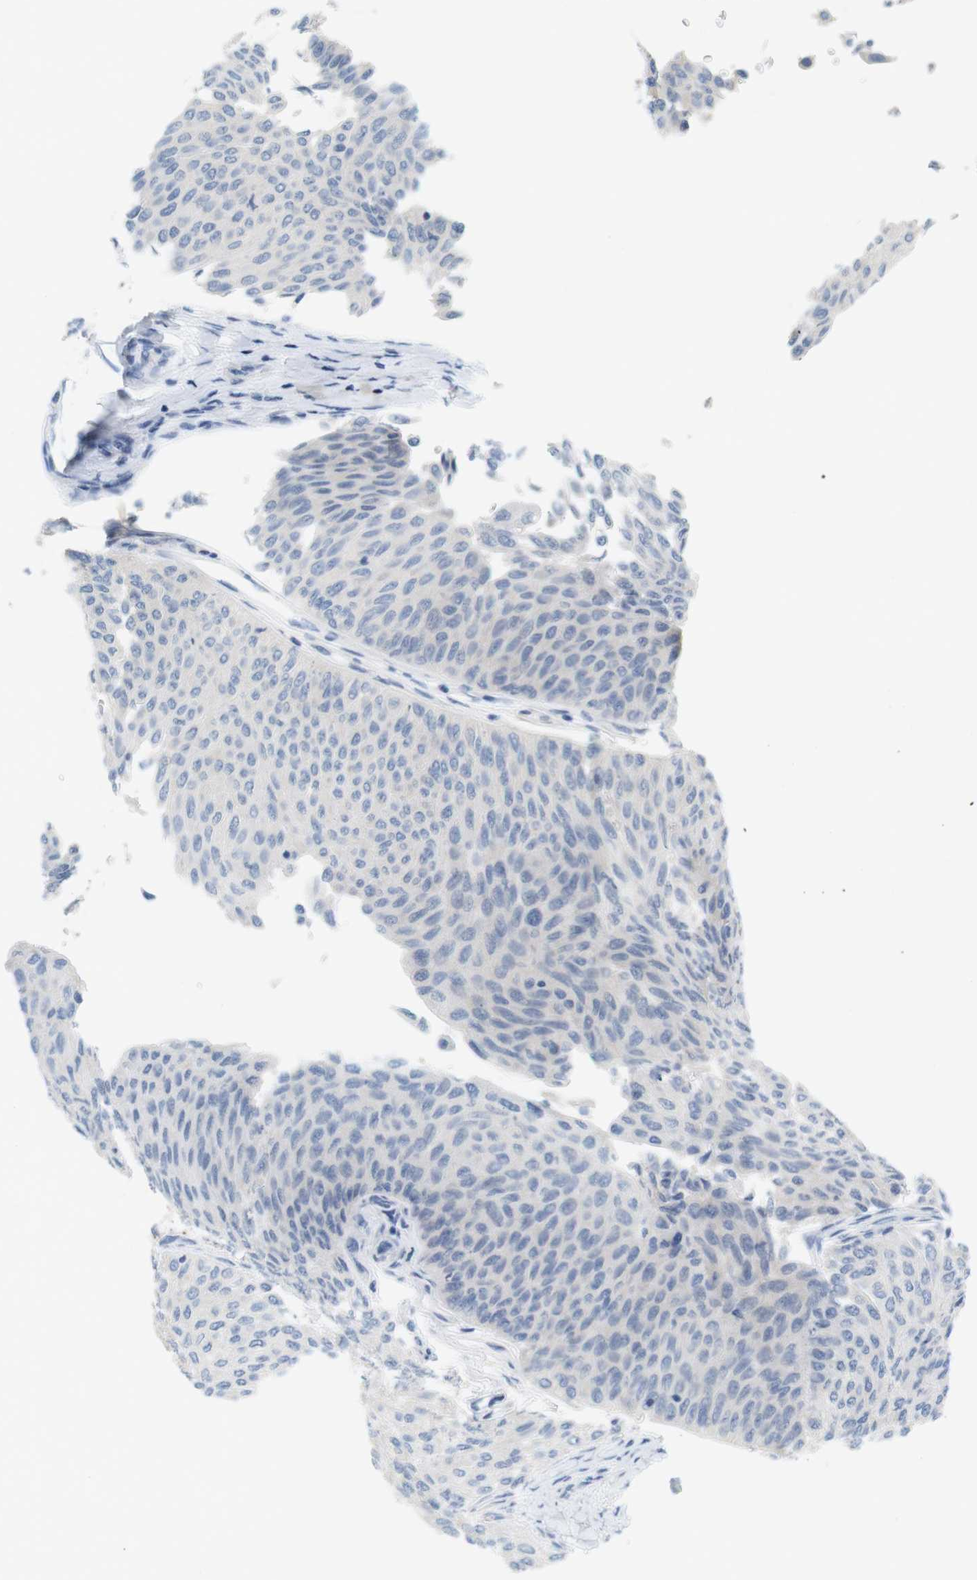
{"staining": {"intensity": "negative", "quantity": "none", "location": "none"}, "tissue": "urothelial cancer", "cell_type": "Tumor cells", "image_type": "cancer", "snomed": [{"axis": "morphology", "description": "Urothelial carcinoma, Low grade"}, {"axis": "topography", "description": "Urinary bladder"}], "caption": "Image shows no significant protein expression in tumor cells of urothelial carcinoma (low-grade).", "gene": "LRRK2", "patient": {"sex": "male", "age": 78}}